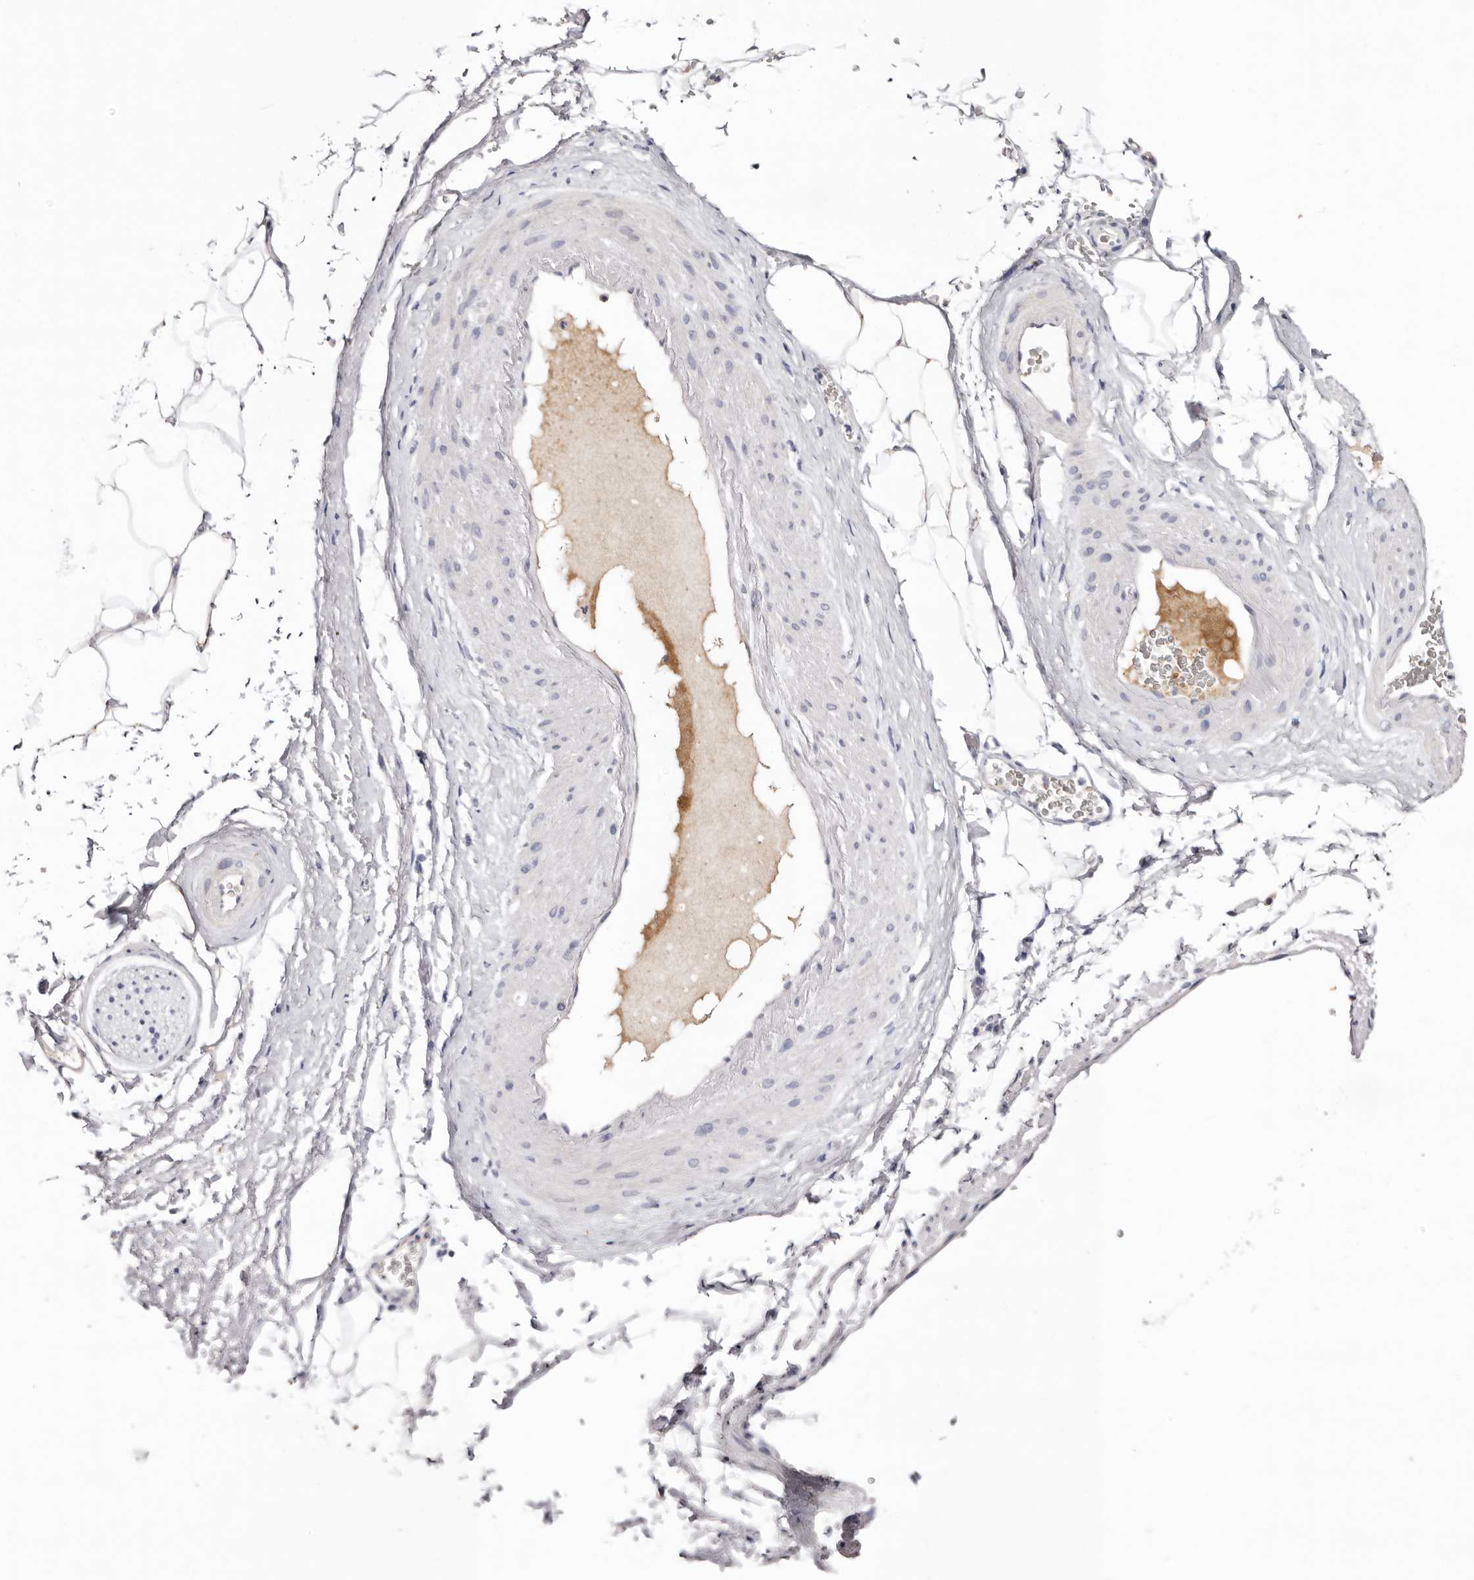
{"staining": {"intensity": "negative", "quantity": "none", "location": "none"}, "tissue": "adipose tissue", "cell_type": "Adipocytes", "image_type": "normal", "snomed": [{"axis": "morphology", "description": "Normal tissue, NOS"}, {"axis": "morphology", "description": "Adenocarcinoma, Low grade"}, {"axis": "topography", "description": "Prostate"}, {"axis": "topography", "description": "Peripheral nerve tissue"}], "caption": "Immunohistochemical staining of benign human adipose tissue displays no significant staining in adipocytes. Nuclei are stained in blue.", "gene": "LMLN", "patient": {"sex": "male", "age": 63}}